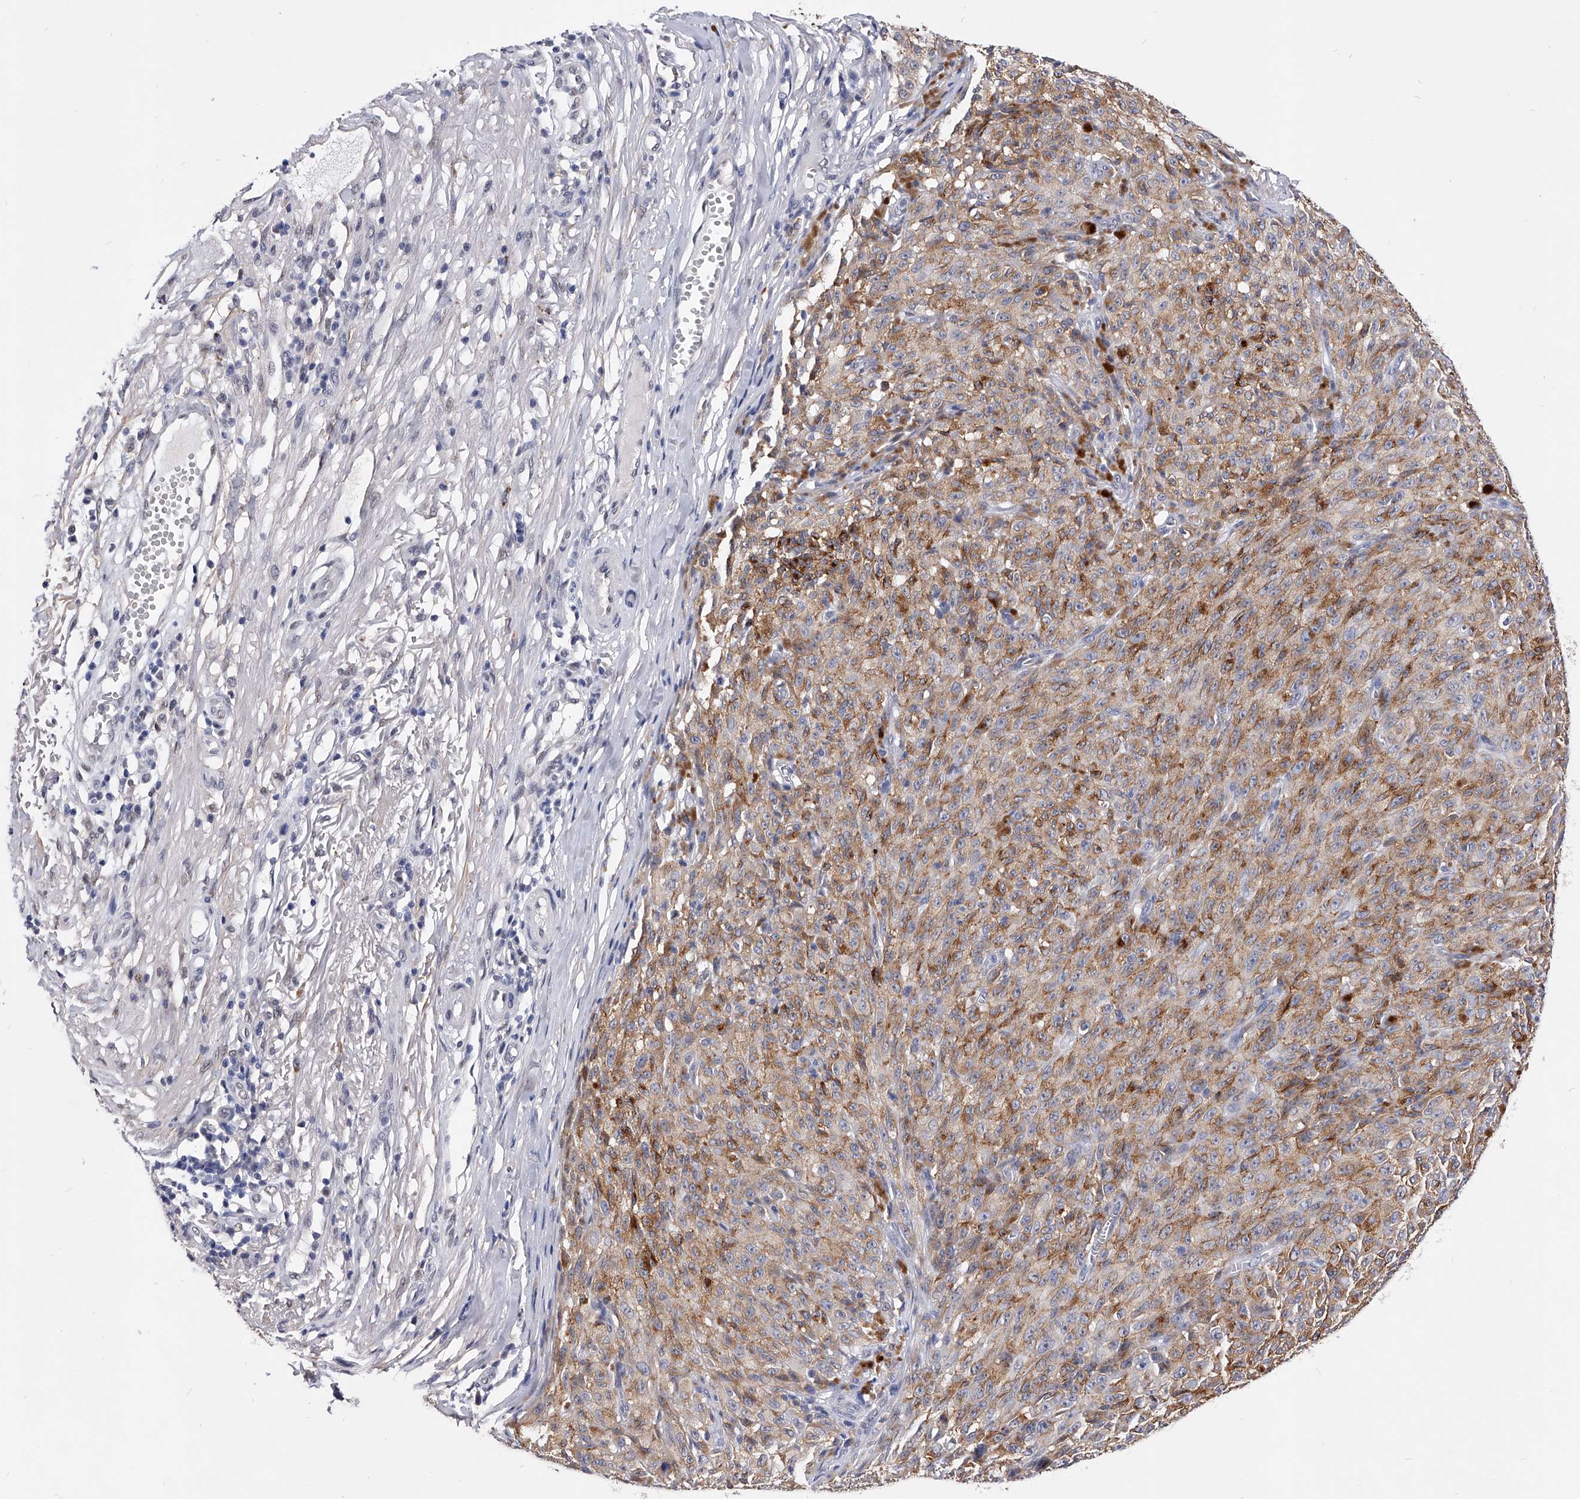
{"staining": {"intensity": "moderate", "quantity": ">75%", "location": "cytoplasmic/membranous"}, "tissue": "melanoma", "cell_type": "Tumor cells", "image_type": "cancer", "snomed": [{"axis": "morphology", "description": "Malignant melanoma, NOS"}, {"axis": "topography", "description": "Skin"}], "caption": "A high-resolution histopathology image shows immunohistochemistry staining of melanoma, which displays moderate cytoplasmic/membranous expression in about >75% of tumor cells.", "gene": "ZNF529", "patient": {"sex": "female", "age": 82}}